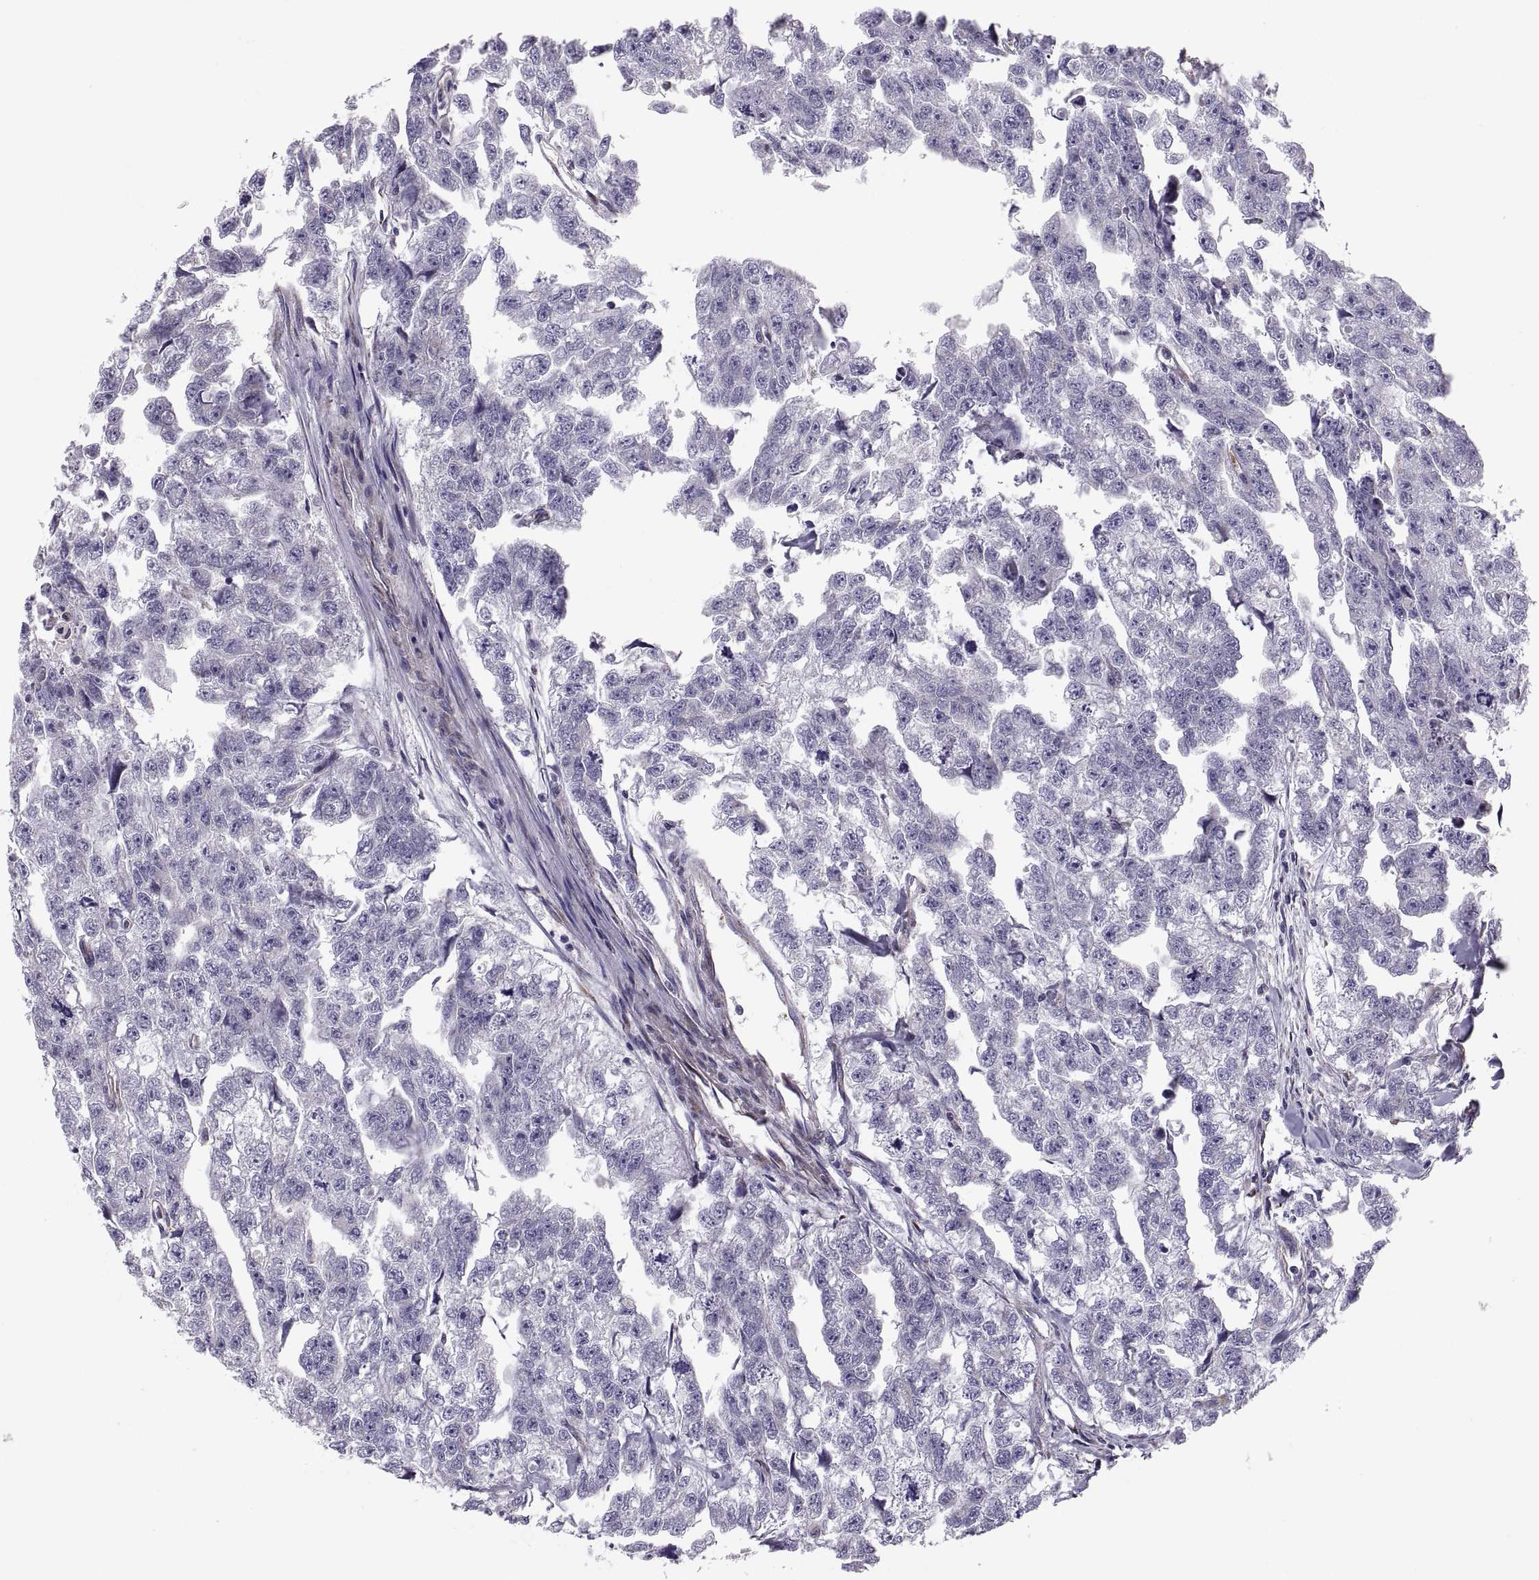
{"staining": {"intensity": "negative", "quantity": "none", "location": "none"}, "tissue": "testis cancer", "cell_type": "Tumor cells", "image_type": "cancer", "snomed": [{"axis": "morphology", "description": "Carcinoma, Embryonal, NOS"}, {"axis": "morphology", "description": "Teratoma, malignant, NOS"}, {"axis": "topography", "description": "Testis"}], "caption": "Tumor cells show no significant positivity in testis cancer (embryonal carcinoma). (DAB (3,3'-diaminobenzidine) immunohistochemistry, high magnification).", "gene": "TESC", "patient": {"sex": "male", "age": 44}}